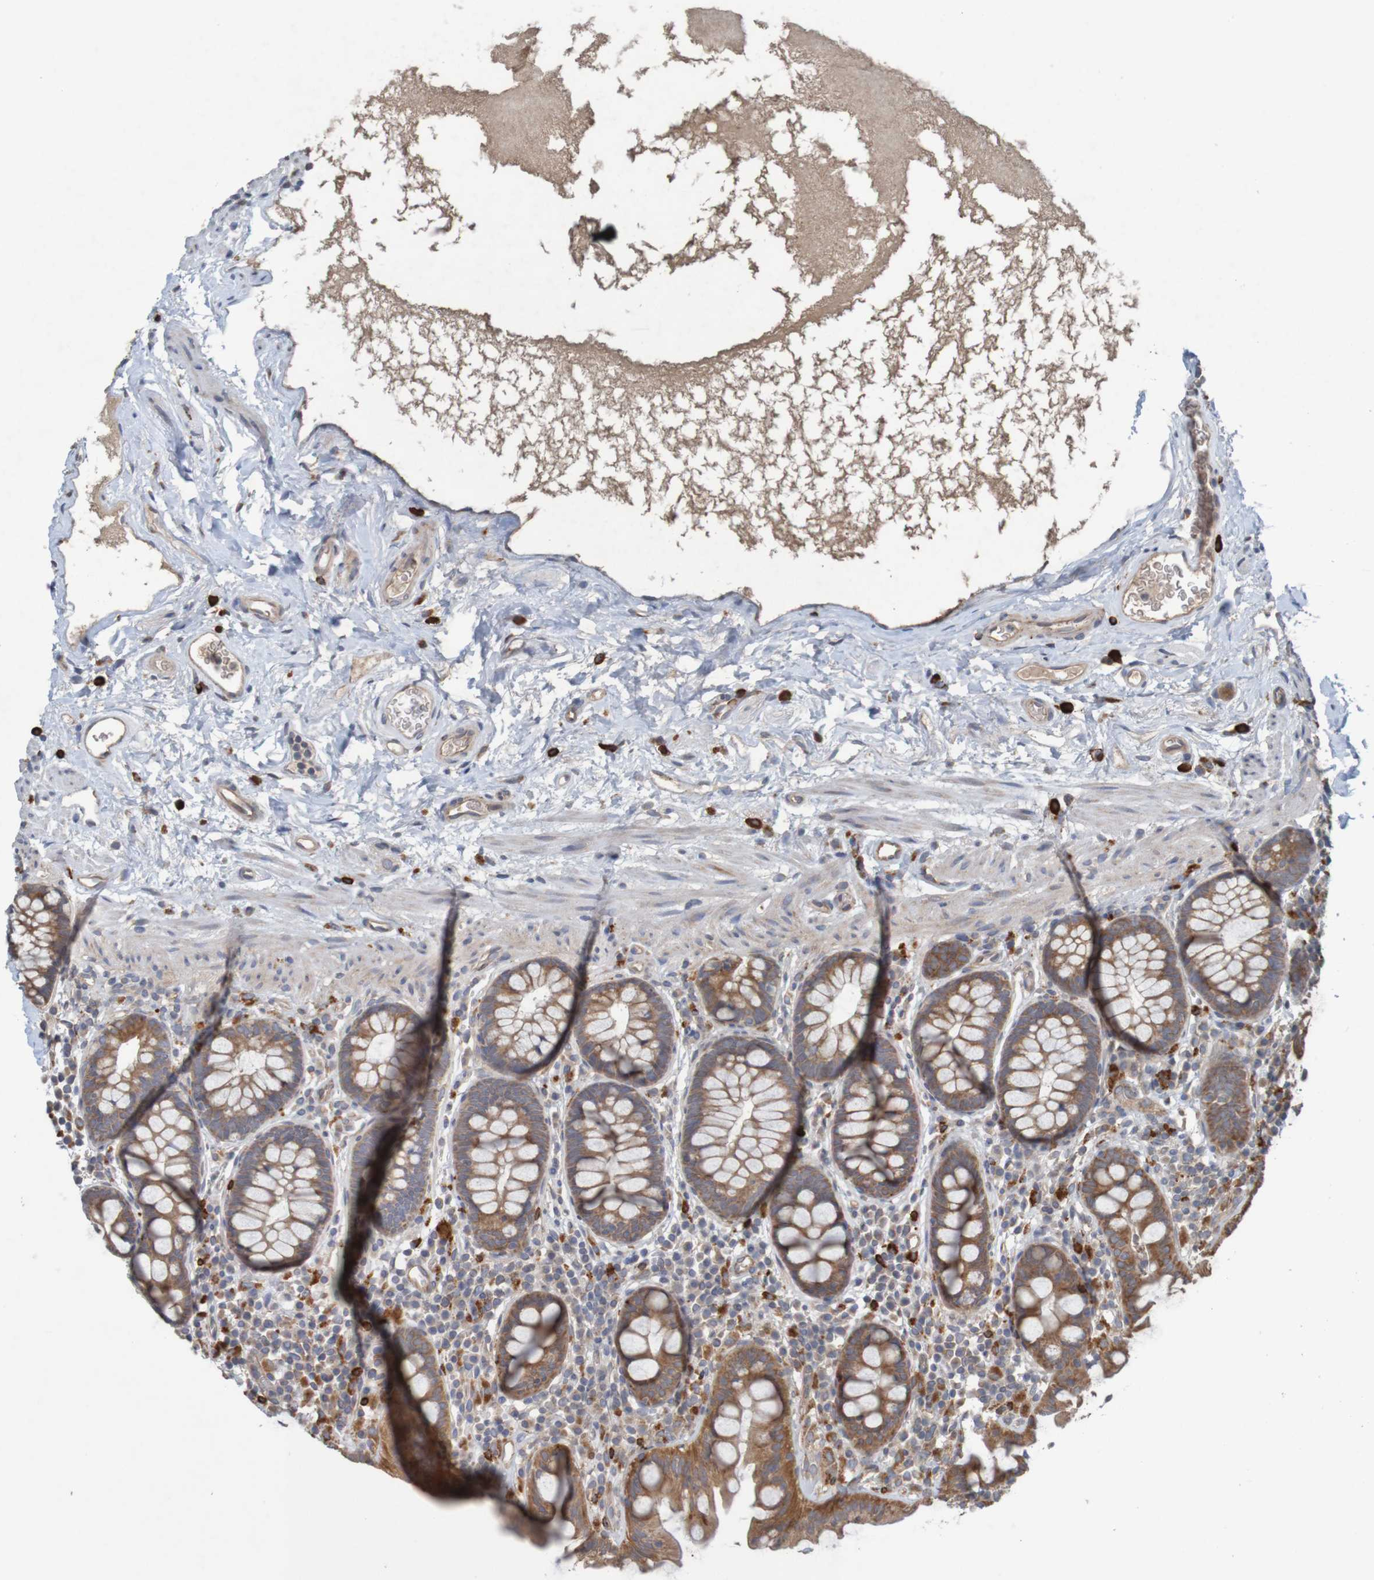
{"staining": {"intensity": "weak", "quantity": ">75%", "location": "cytoplasmic/membranous"}, "tissue": "colon", "cell_type": "Endothelial cells", "image_type": "normal", "snomed": [{"axis": "morphology", "description": "Normal tissue, NOS"}, {"axis": "topography", "description": "Colon"}], "caption": "This histopathology image shows immunohistochemistry staining of benign human colon, with low weak cytoplasmic/membranous positivity in about >75% of endothelial cells.", "gene": "B3GAT2", "patient": {"sex": "female", "age": 80}}